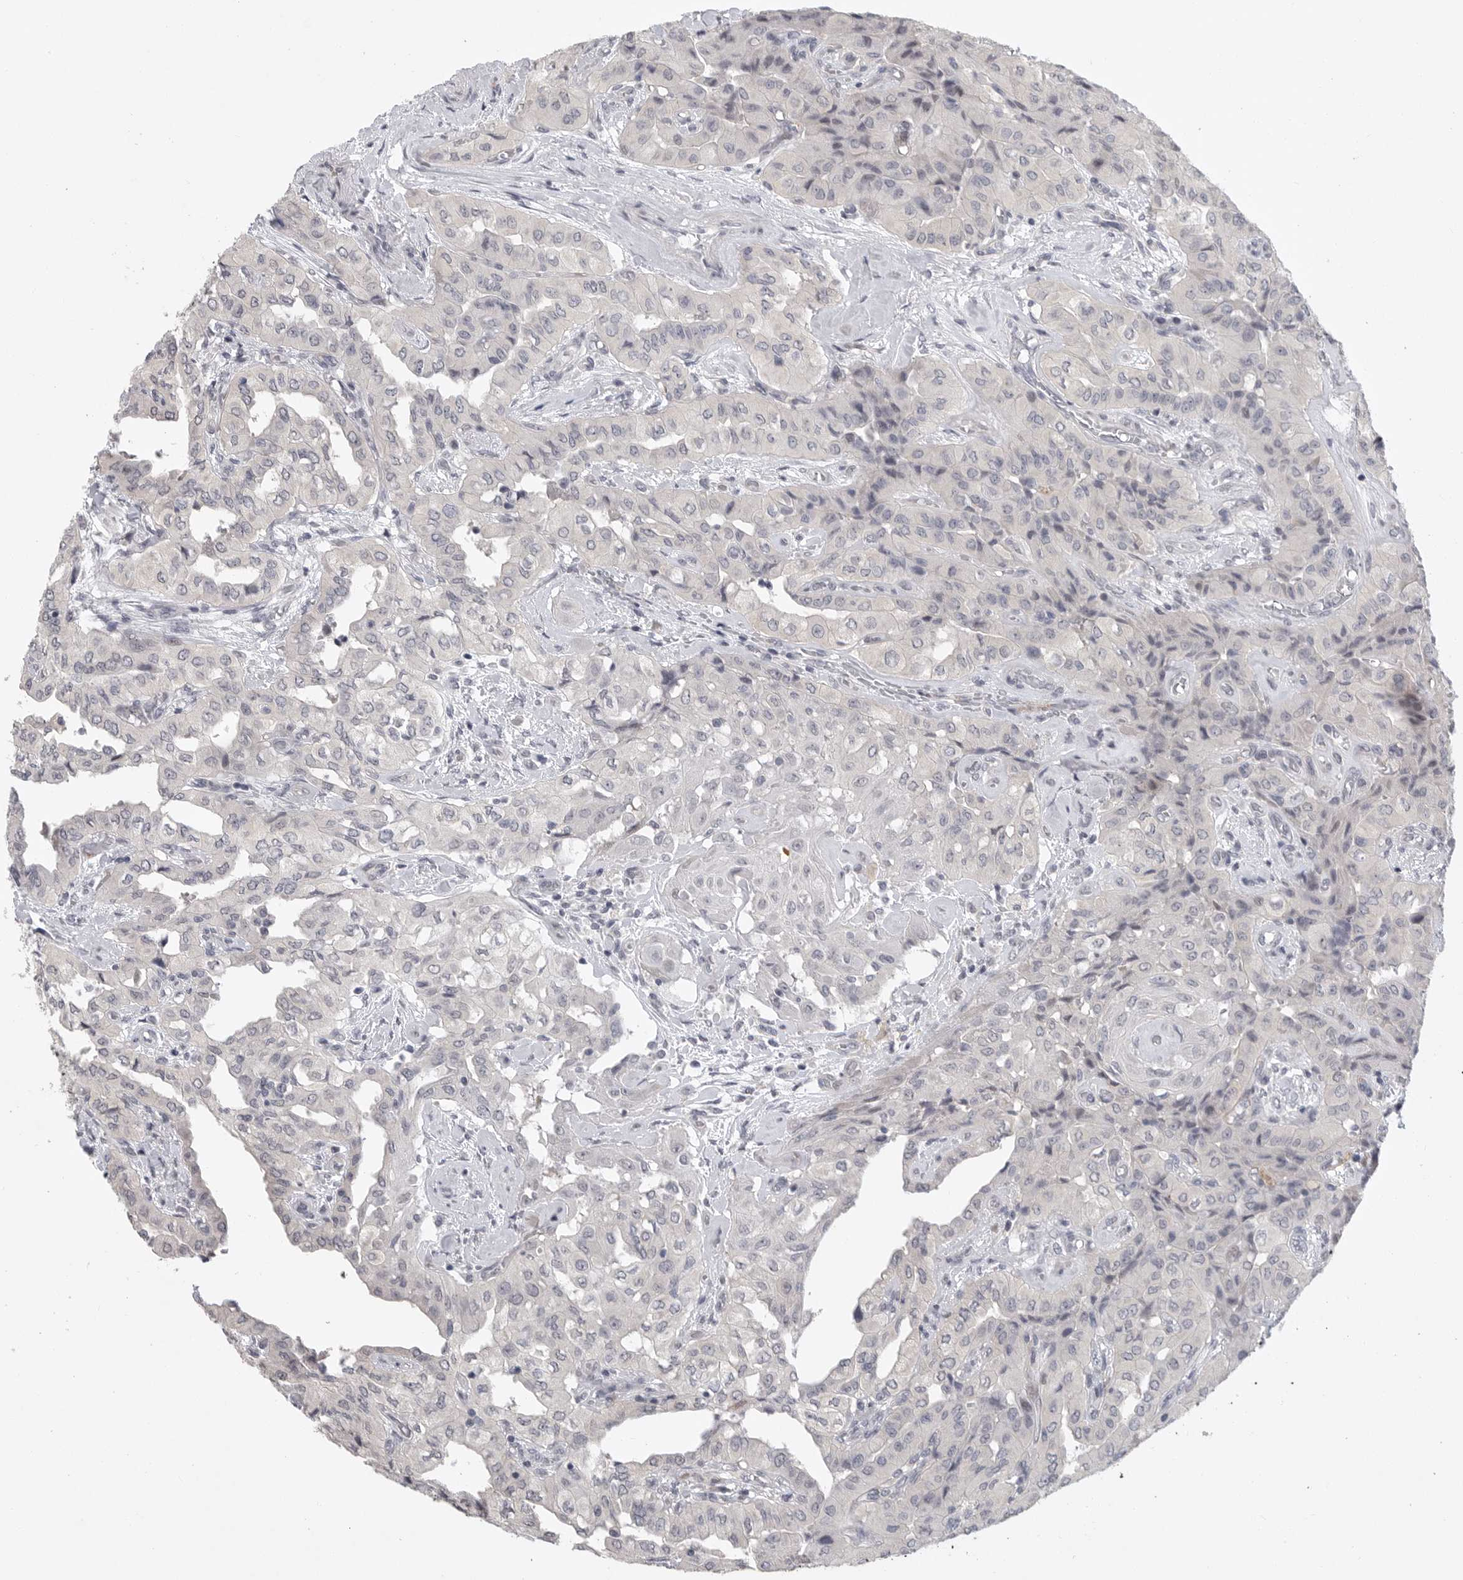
{"staining": {"intensity": "negative", "quantity": "none", "location": "none"}, "tissue": "thyroid cancer", "cell_type": "Tumor cells", "image_type": "cancer", "snomed": [{"axis": "morphology", "description": "Papillary adenocarcinoma, NOS"}, {"axis": "topography", "description": "Thyroid gland"}], "caption": "Tumor cells are negative for protein expression in human thyroid papillary adenocarcinoma.", "gene": "FBXO43", "patient": {"sex": "female", "age": 59}}